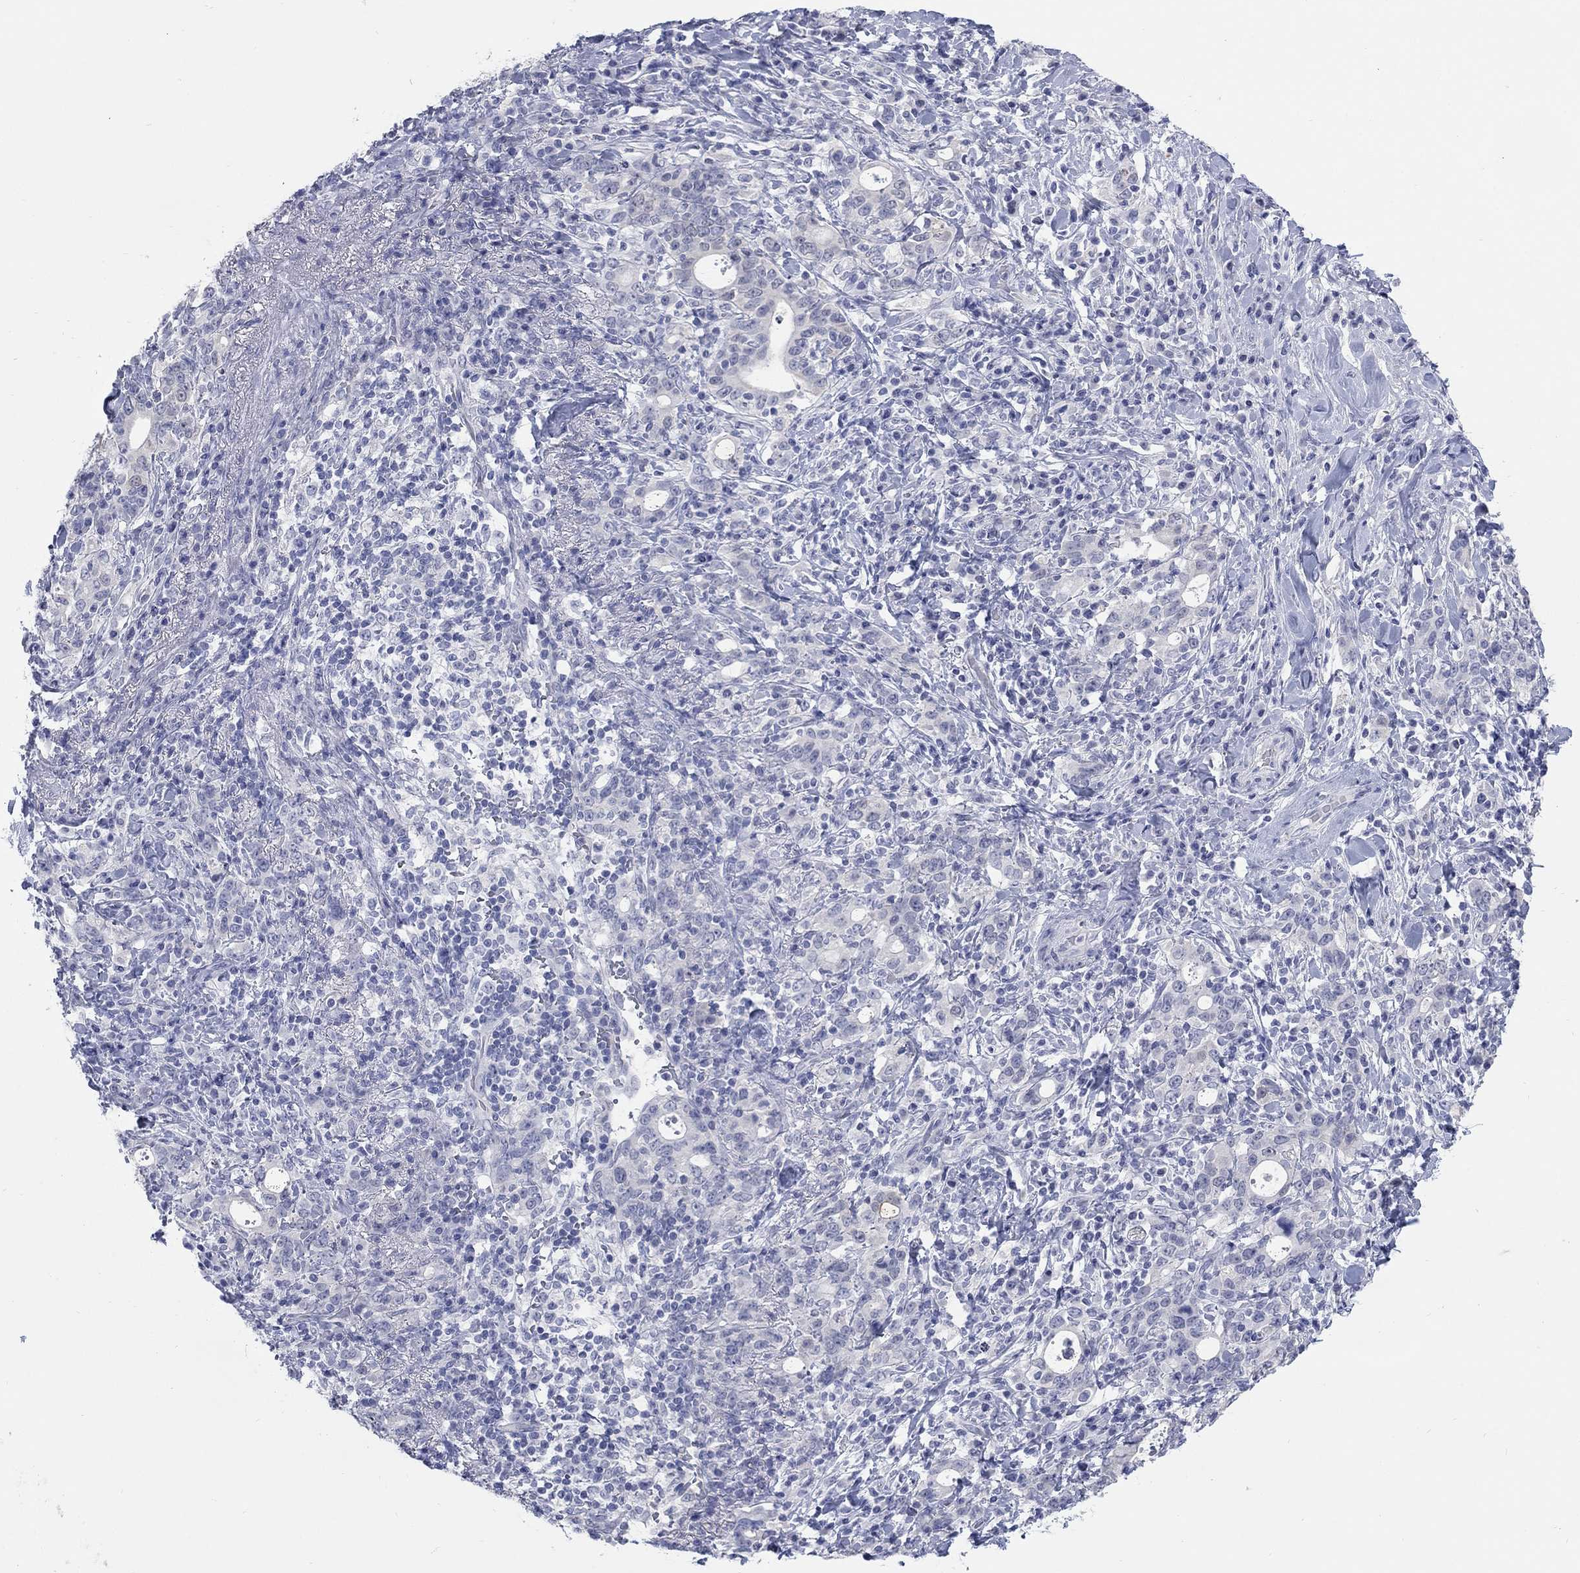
{"staining": {"intensity": "negative", "quantity": "none", "location": "none"}, "tissue": "stomach cancer", "cell_type": "Tumor cells", "image_type": "cancer", "snomed": [{"axis": "morphology", "description": "Adenocarcinoma, NOS"}, {"axis": "topography", "description": "Stomach"}], "caption": "Immunohistochemistry (IHC) micrograph of human stomach cancer (adenocarcinoma) stained for a protein (brown), which demonstrates no expression in tumor cells.", "gene": "ATP6V1G2", "patient": {"sex": "male", "age": 79}}